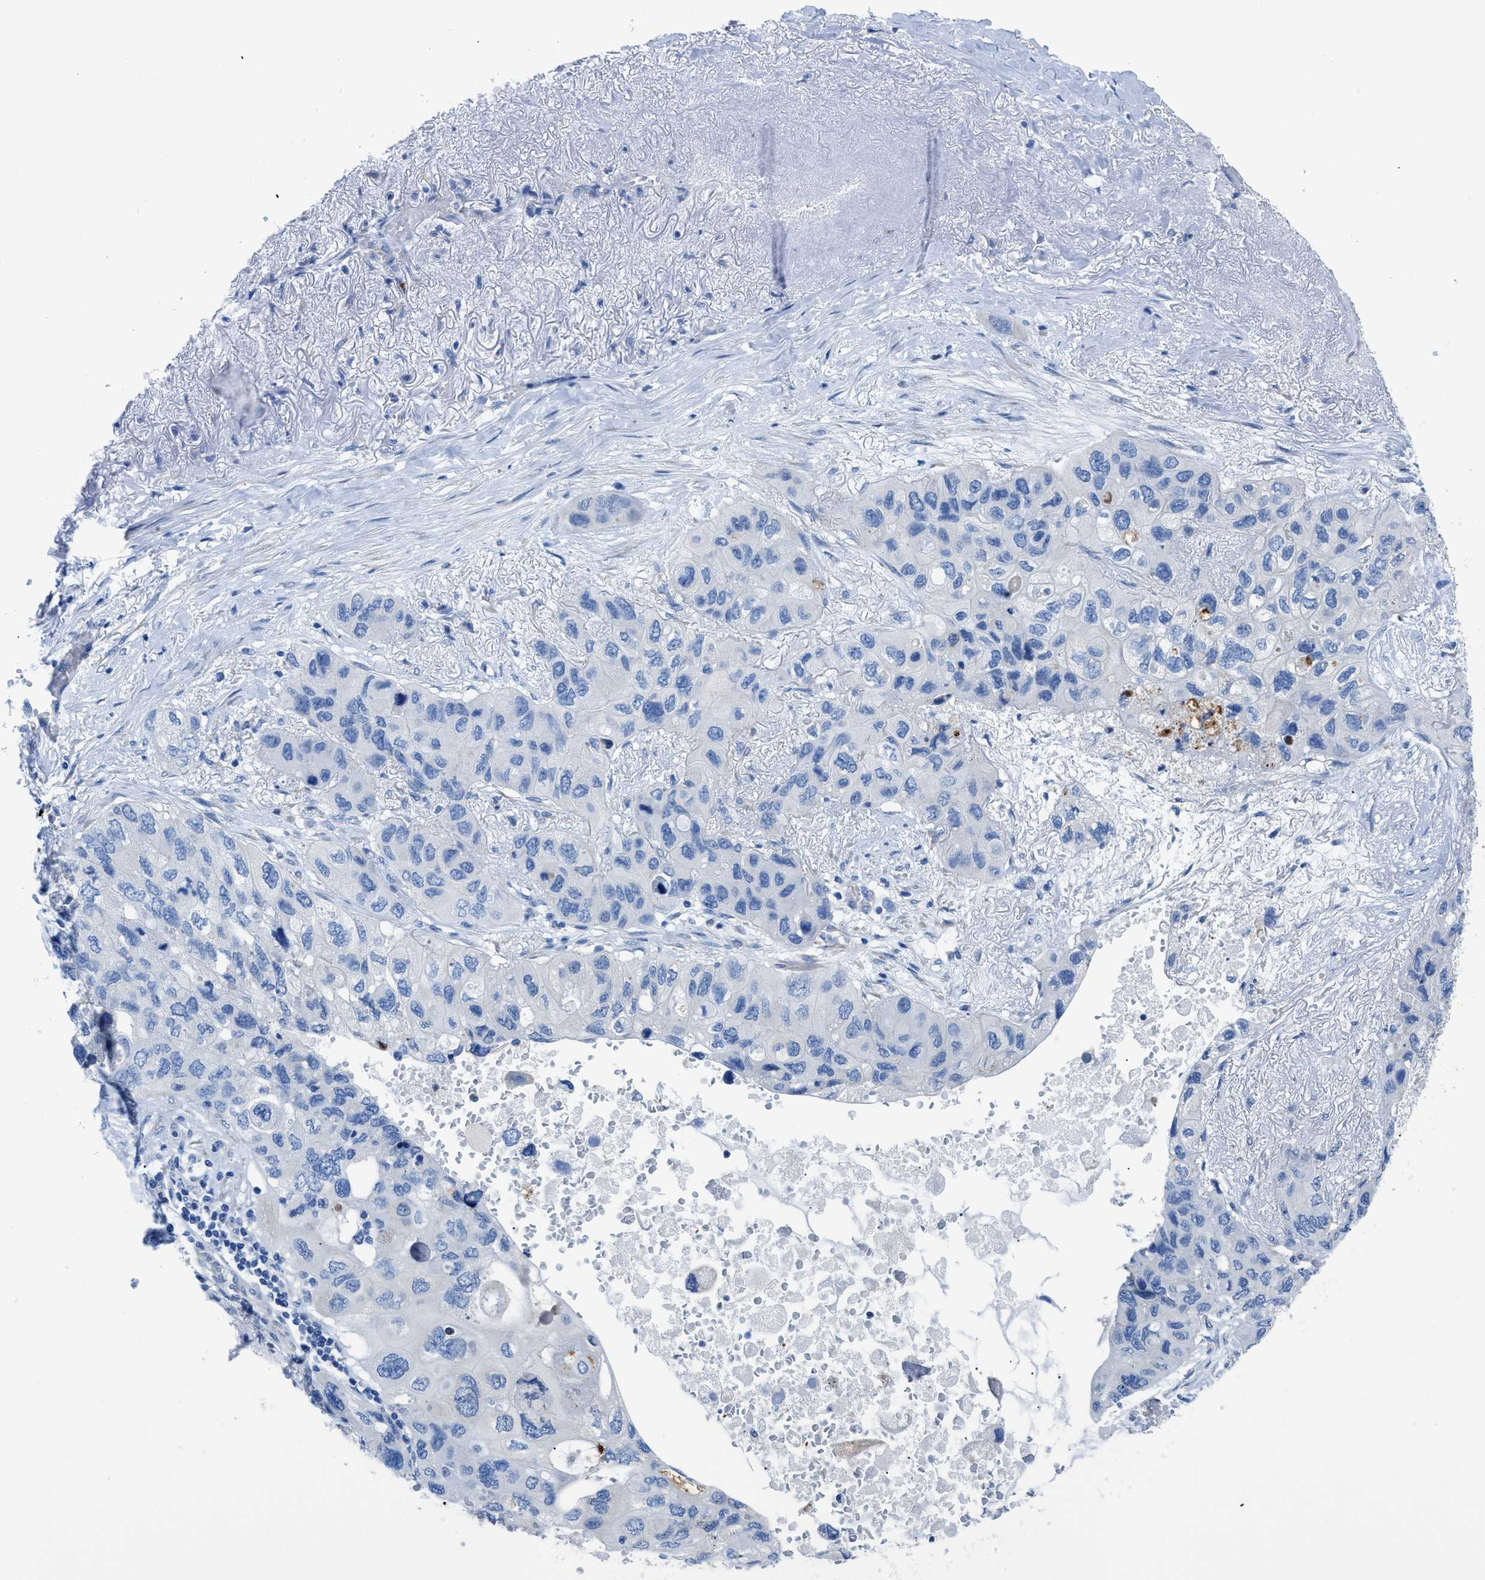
{"staining": {"intensity": "negative", "quantity": "none", "location": "none"}, "tissue": "lung cancer", "cell_type": "Tumor cells", "image_type": "cancer", "snomed": [{"axis": "morphology", "description": "Squamous cell carcinoma, NOS"}, {"axis": "topography", "description": "Lung"}], "caption": "Immunohistochemistry (IHC) of lung cancer exhibits no staining in tumor cells. Nuclei are stained in blue.", "gene": "ITPR1", "patient": {"sex": "female", "age": 73}}